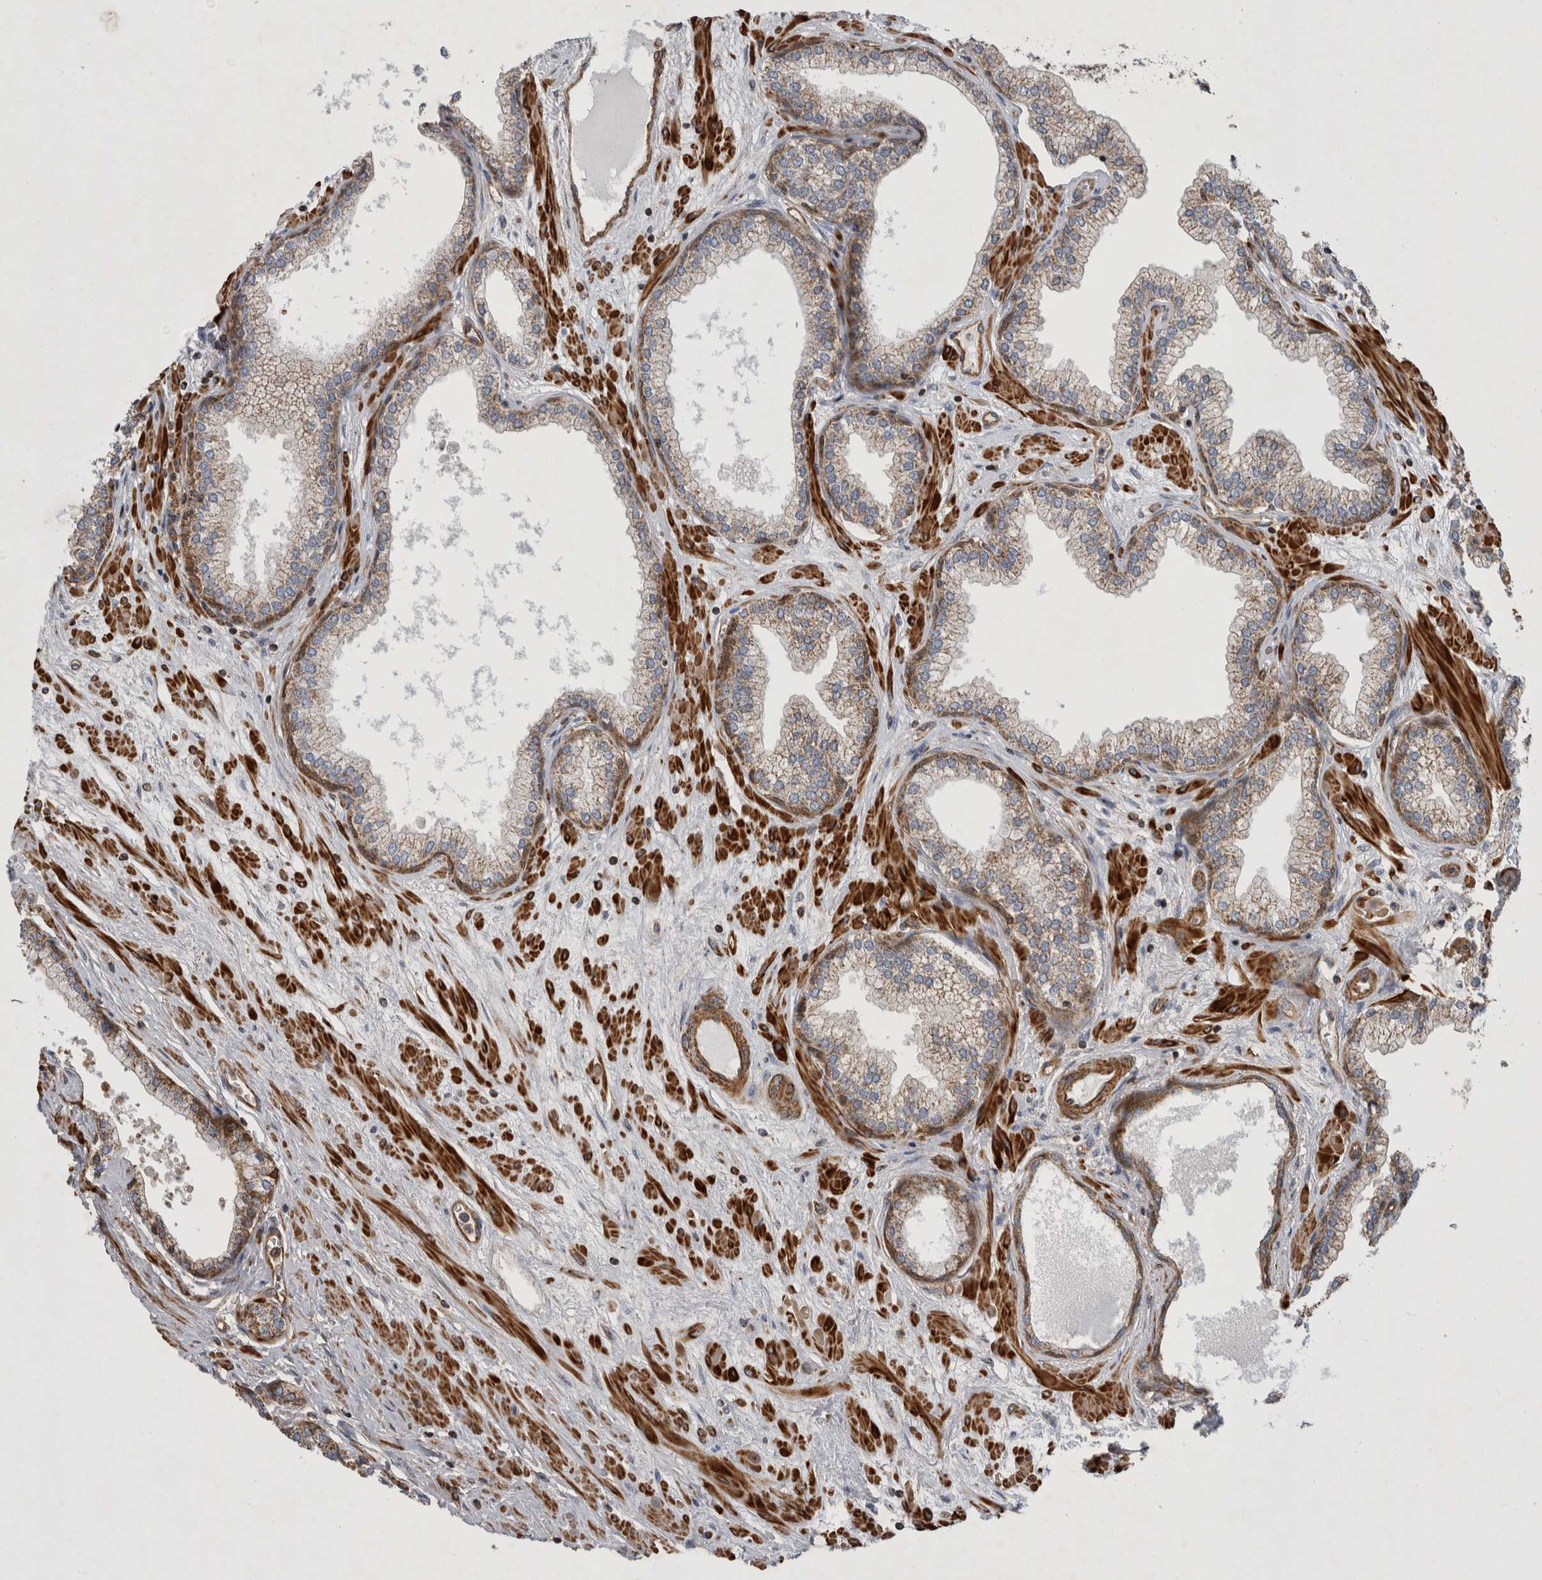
{"staining": {"intensity": "strong", "quantity": "<25%", "location": "cytoplasmic/membranous"}, "tissue": "prostate", "cell_type": "Glandular cells", "image_type": "normal", "snomed": [{"axis": "morphology", "description": "Normal tissue, NOS"}, {"axis": "morphology", "description": "Urothelial carcinoma, Low grade"}, {"axis": "topography", "description": "Urinary bladder"}, {"axis": "topography", "description": "Prostate"}], "caption": "Prostate stained with DAB (3,3'-diaminobenzidine) IHC shows medium levels of strong cytoplasmic/membranous positivity in approximately <25% of glandular cells. (DAB (3,3'-diaminobenzidine) IHC, brown staining for protein, blue staining for nuclei).", "gene": "SFXN2", "patient": {"sex": "male", "age": 60}}